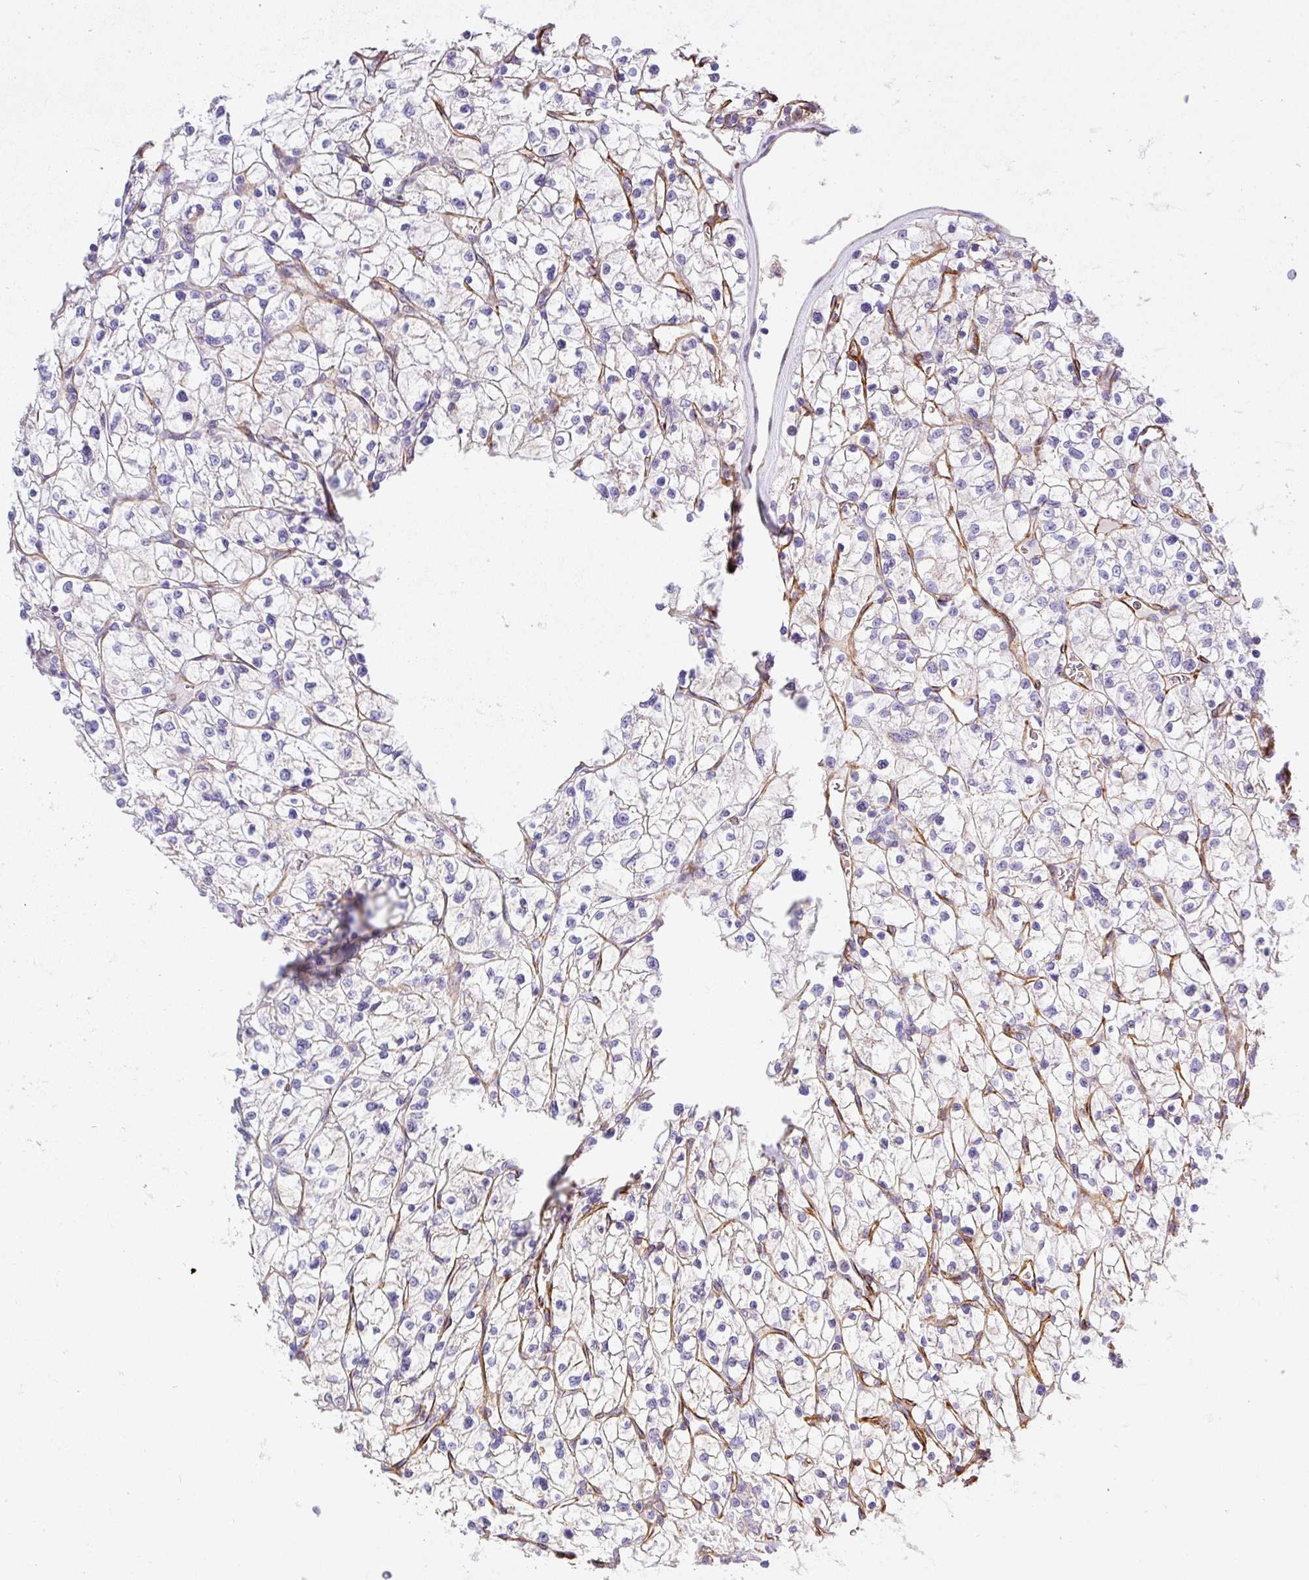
{"staining": {"intensity": "negative", "quantity": "none", "location": "none"}, "tissue": "renal cancer", "cell_type": "Tumor cells", "image_type": "cancer", "snomed": [{"axis": "morphology", "description": "Adenocarcinoma, NOS"}, {"axis": "topography", "description": "Kidney"}], "caption": "Protein analysis of renal cancer (adenocarcinoma) shows no significant positivity in tumor cells.", "gene": "SLC25A17", "patient": {"sex": "female", "age": 64}}